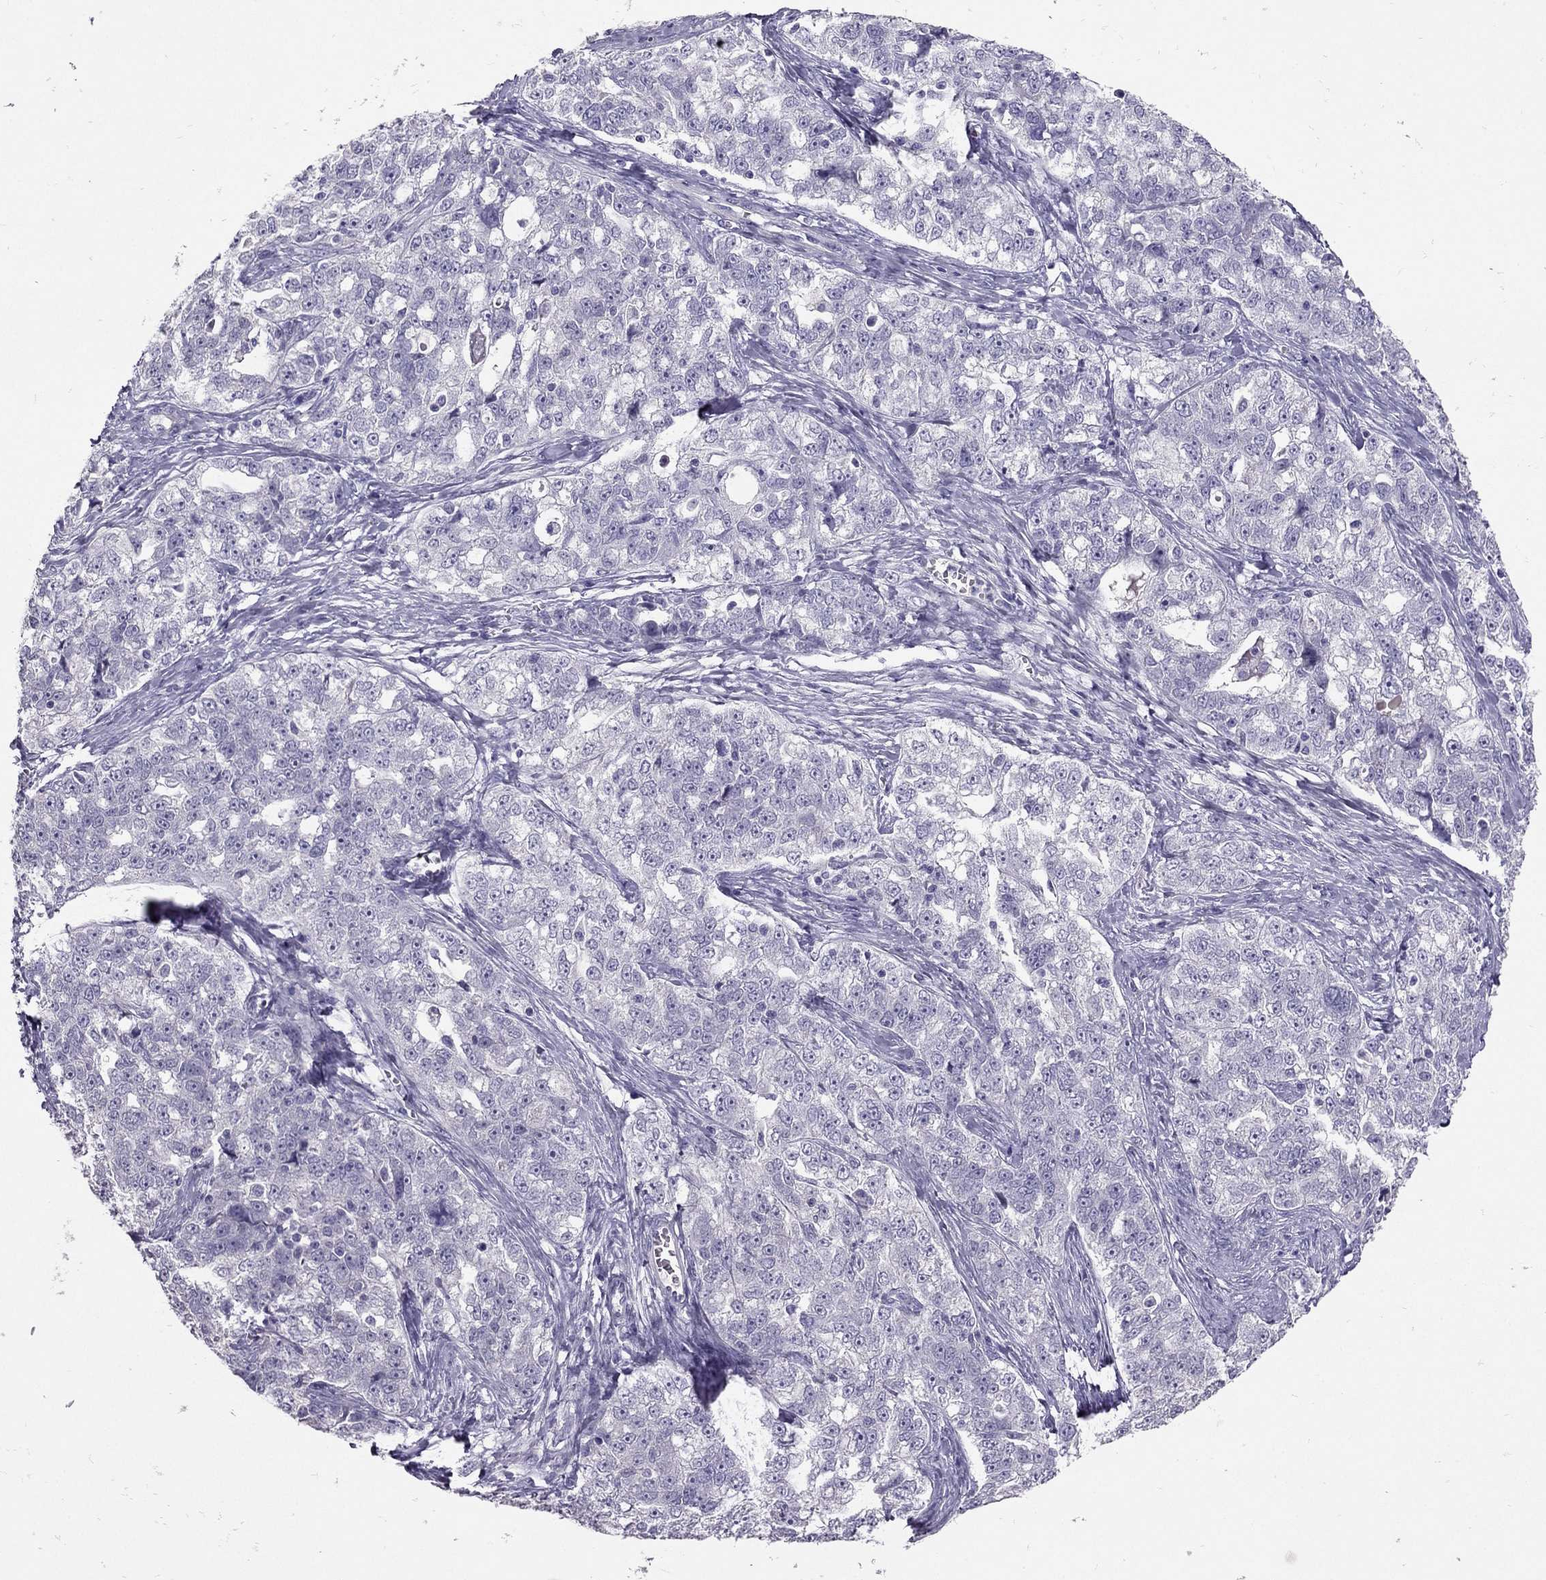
{"staining": {"intensity": "negative", "quantity": "none", "location": "none"}, "tissue": "ovarian cancer", "cell_type": "Tumor cells", "image_type": "cancer", "snomed": [{"axis": "morphology", "description": "Cystadenocarcinoma, serous, NOS"}, {"axis": "topography", "description": "Ovary"}], "caption": "IHC of human ovarian serous cystadenocarcinoma demonstrates no positivity in tumor cells.", "gene": "RHO", "patient": {"sex": "female", "age": 51}}